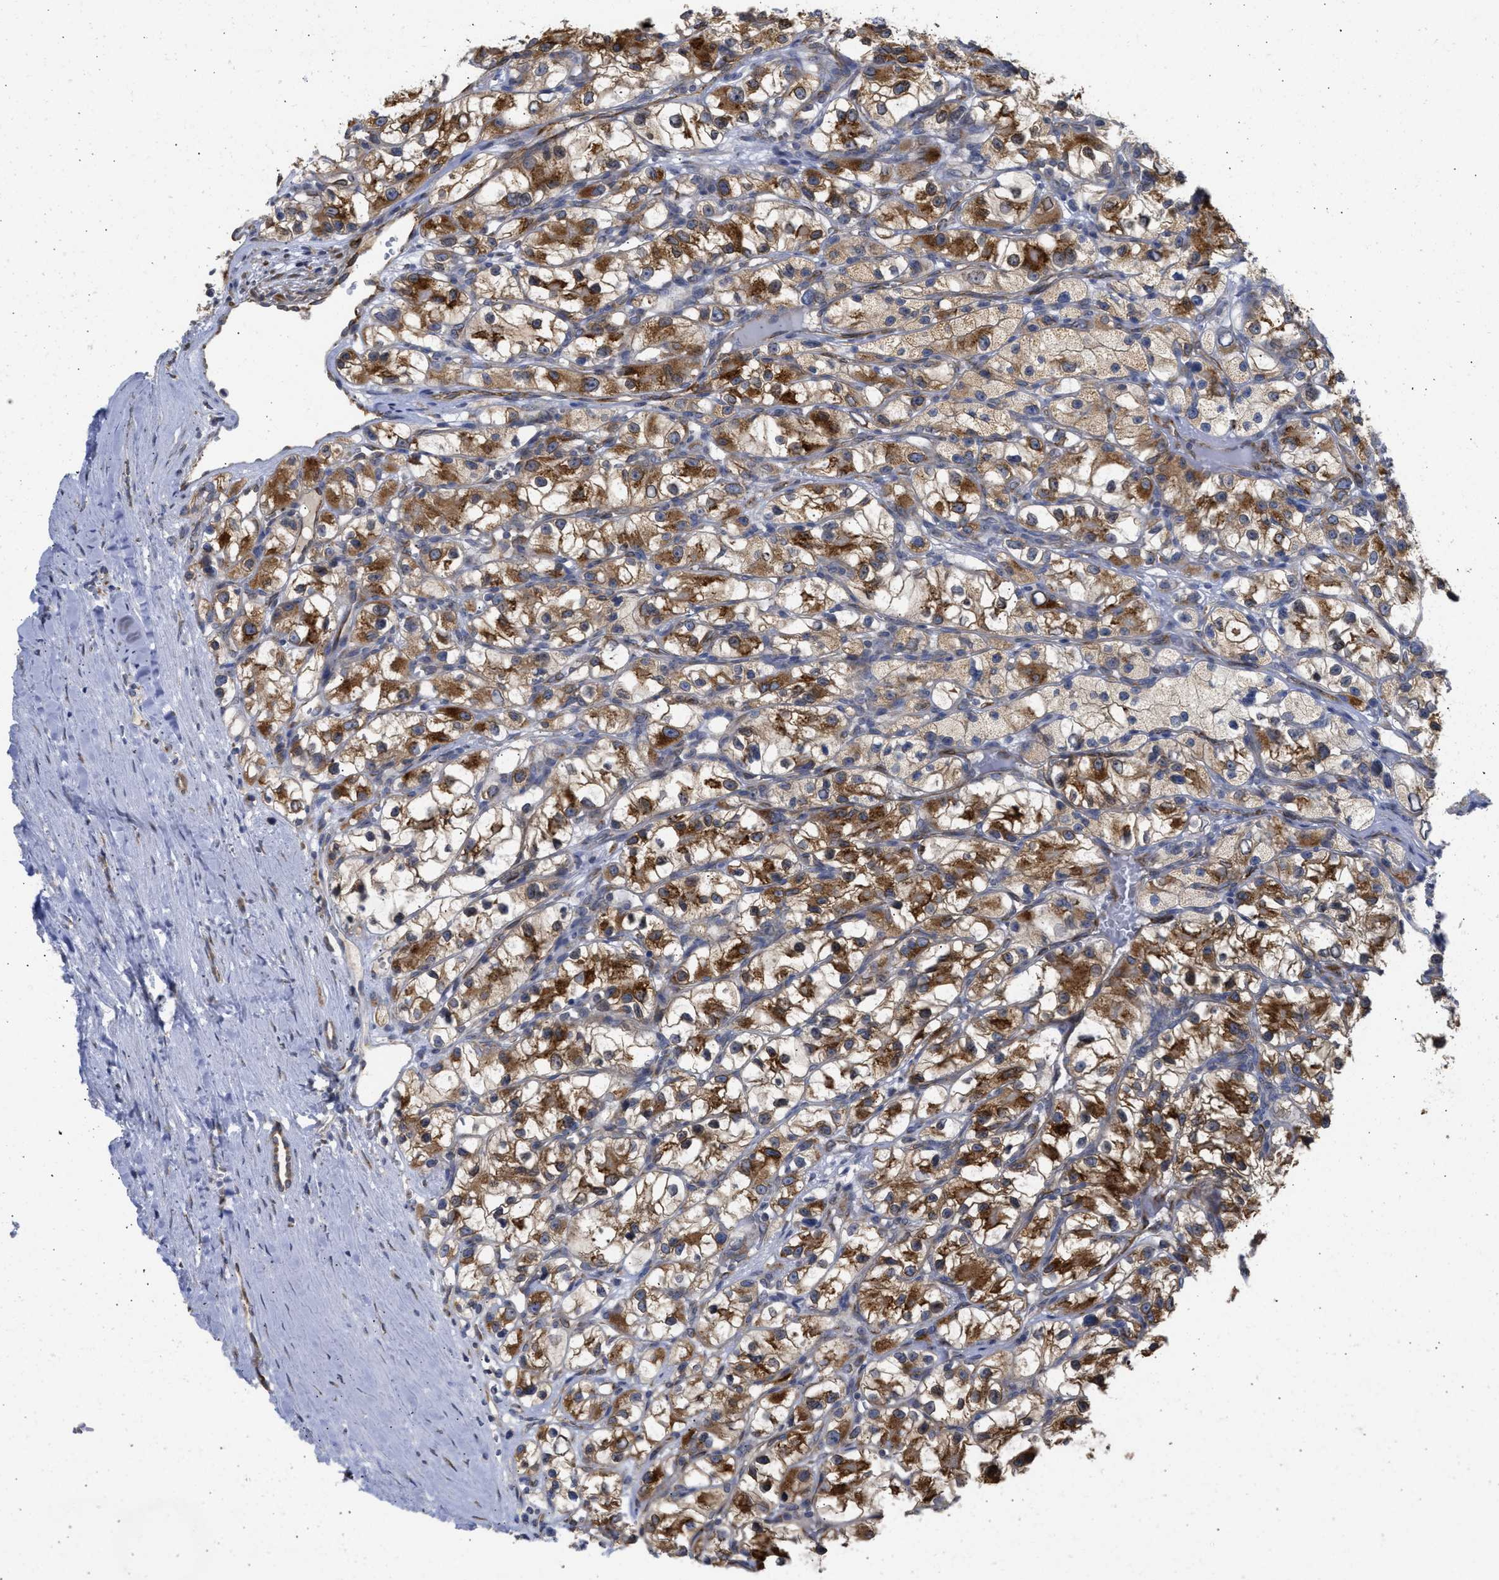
{"staining": {"intensity": "strong", "quantity": "25%-75%", "location": "cytoplasmic/membranous"}, "tissue": "renal cancer", "cell_type": "Tumor cells", "image_type": "cancer", "snomed": [{"axis": "morphology", "description": "Adenocarcinoma, NOS"}, {"axis": "topography", "description": "Kidney"}], "caption": "High-power microscopy captured an immunohistochemistry histopathology image of renal adenocarcinoma, revealing strong cytoplasmic/membranous positivity in about 25%-75% of tumor cells. (brown staining indicates protein expression, while blue staining denotes nuclei).", "gene": "DNAJC1", "patient": {"sex": "female", "age": 57}}